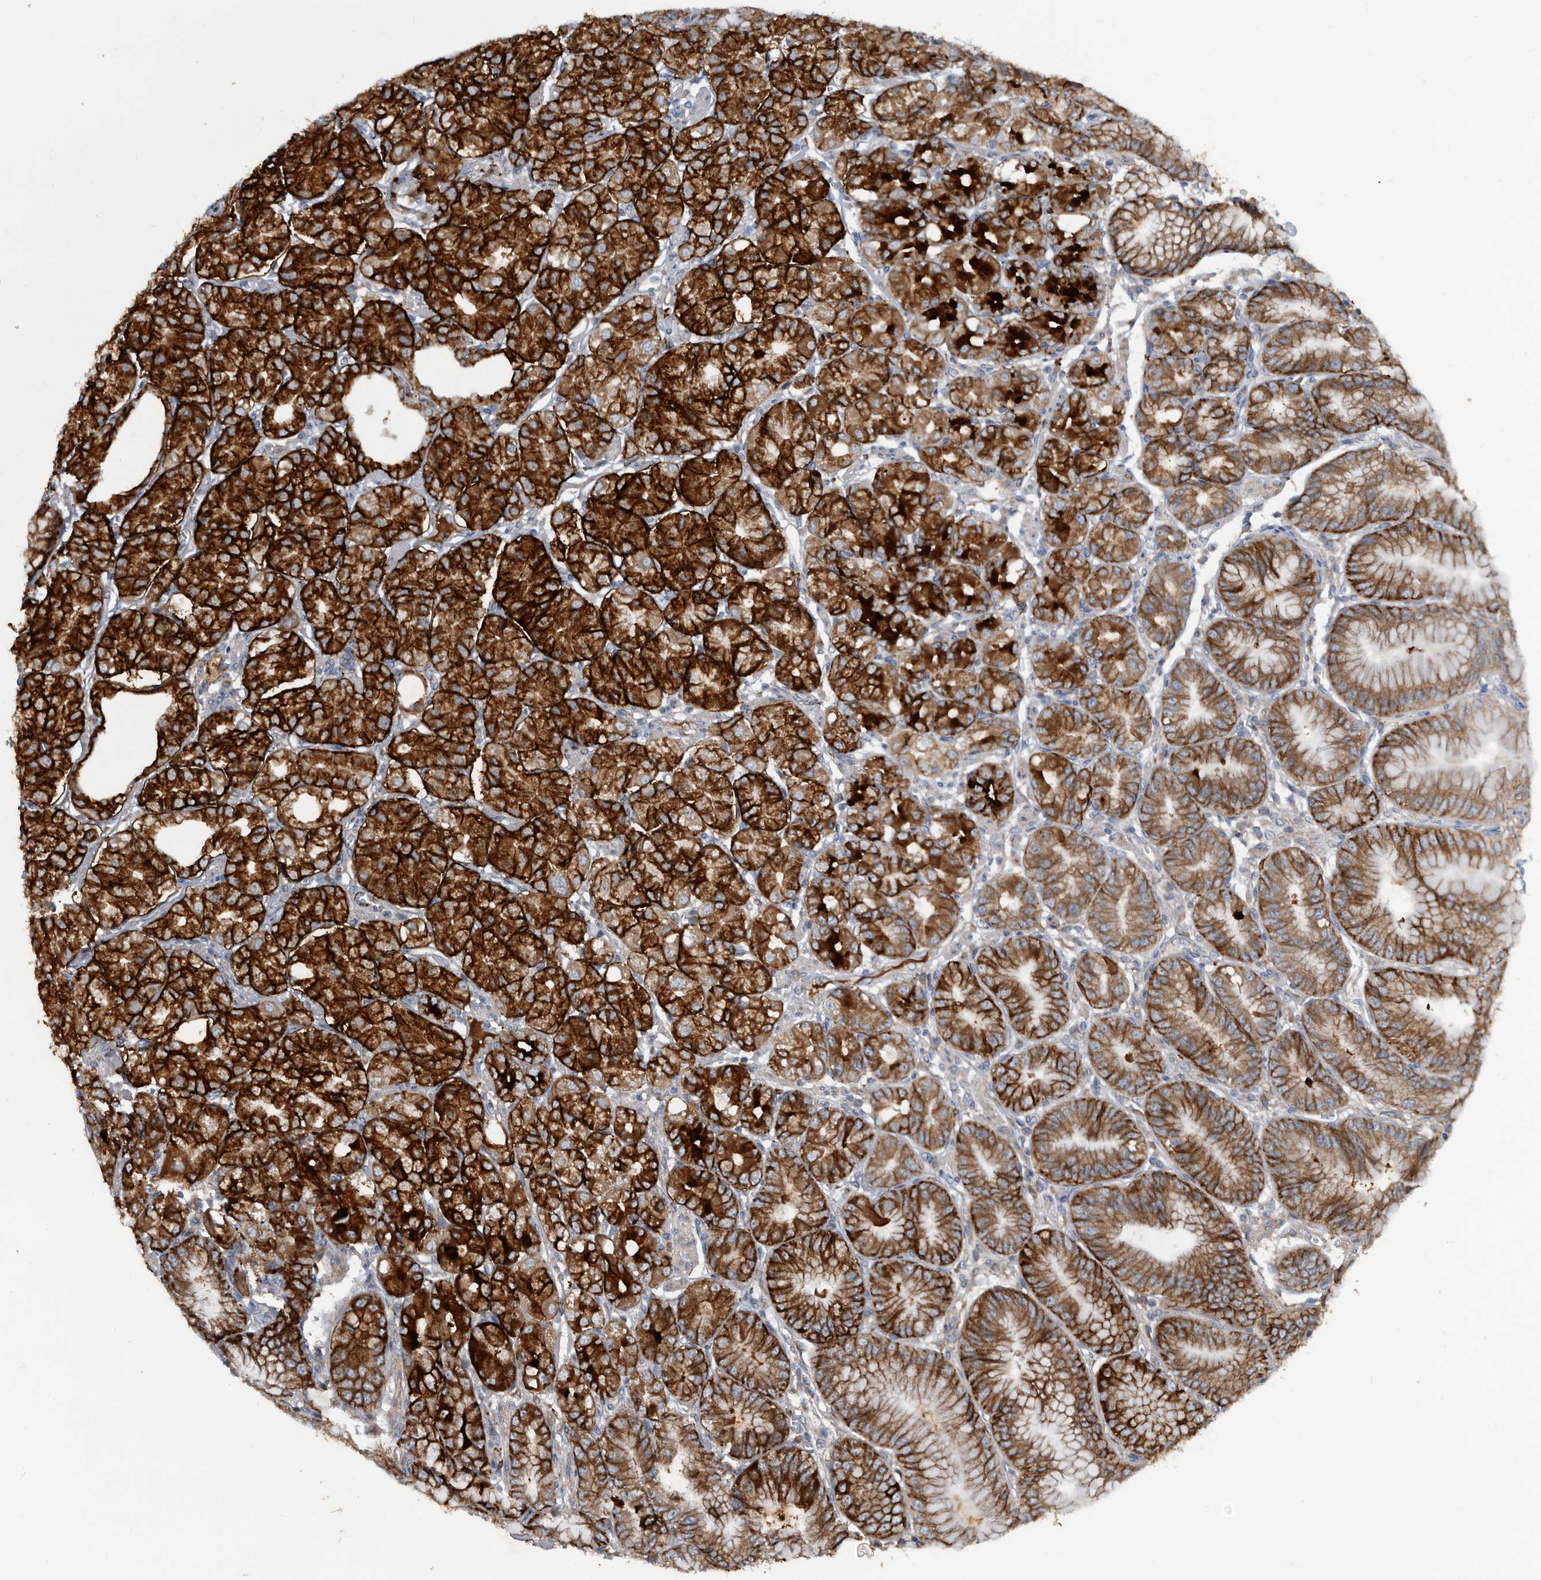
{"staining": {"intensity": "strong", "quantity": ">75%", "location": "cytoplasmic/membranous"}, "tissue": "stomach", "cell_type": "Glandular cells", "image_type": "normal", "snomed": [{"axis": "morphology", "description": "Normal tissue, NOS"}, {"axis": "topography", "description": "Stomach, lower"}], "caption": "Stomach stained for a protein (brown) displays strong cytoplasmic/membranous positive expression in about >75% of glandular cells.", "gene": "PI15", "patient": {"sex": "male", "age": 71}}